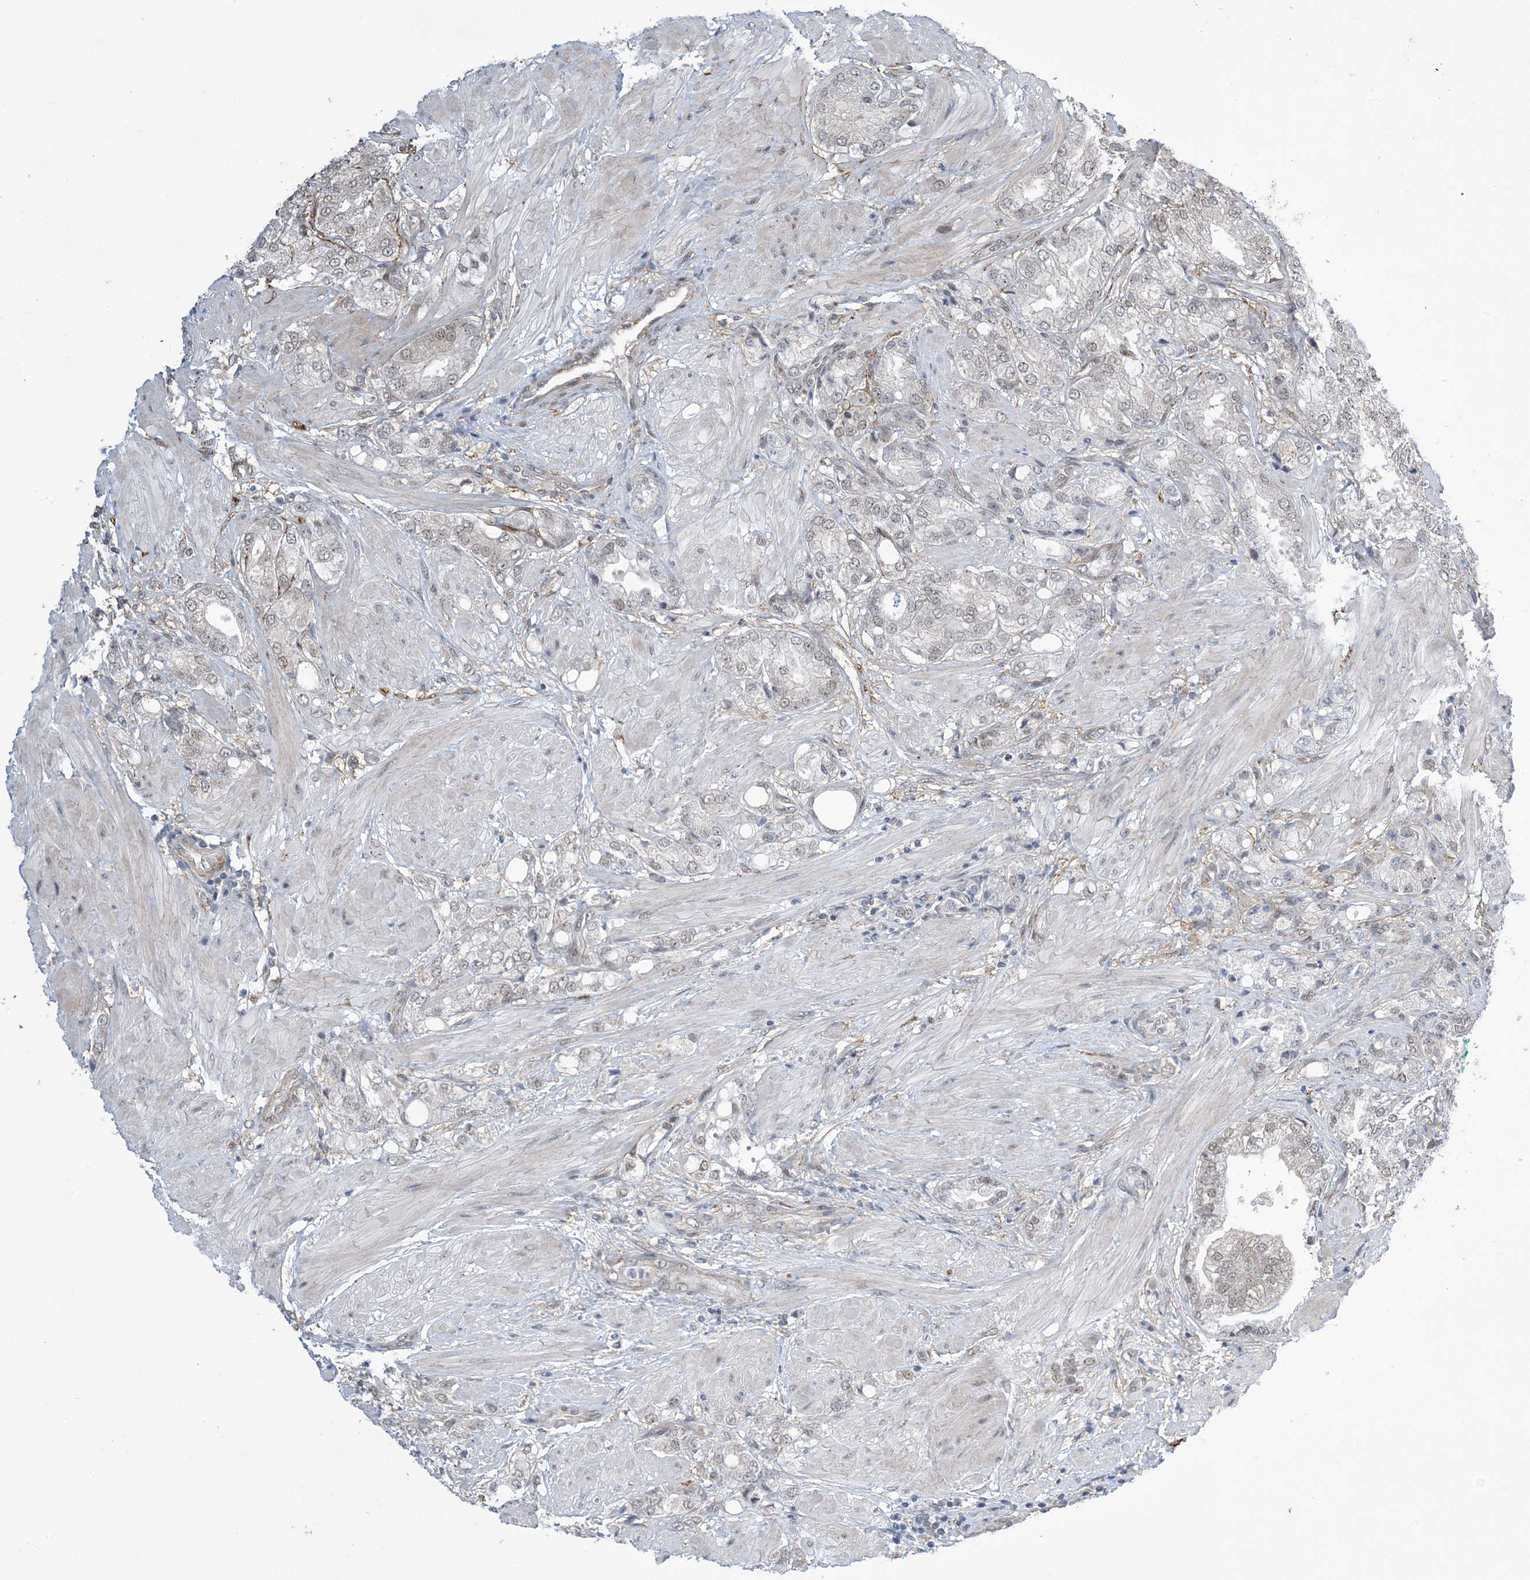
{"staining": {"intensity": "negative", "quantity": "none", "location": "none"}, "tissue": "prostate cancer", "cell_type": "Tumor cells", "image_type": "cancer", "snomed": [{"axis": "morphology", "description": "Adenocarcinoma, High grade"}, {"axis": "topography", "description": "Prostate"}], "caption": "Immunohistochemistry (IHC) of human prostate cancer exhibits no expression in tumor cells.", "gene": "ZNF8", "patient": {"sex": "male", "age": 50}}